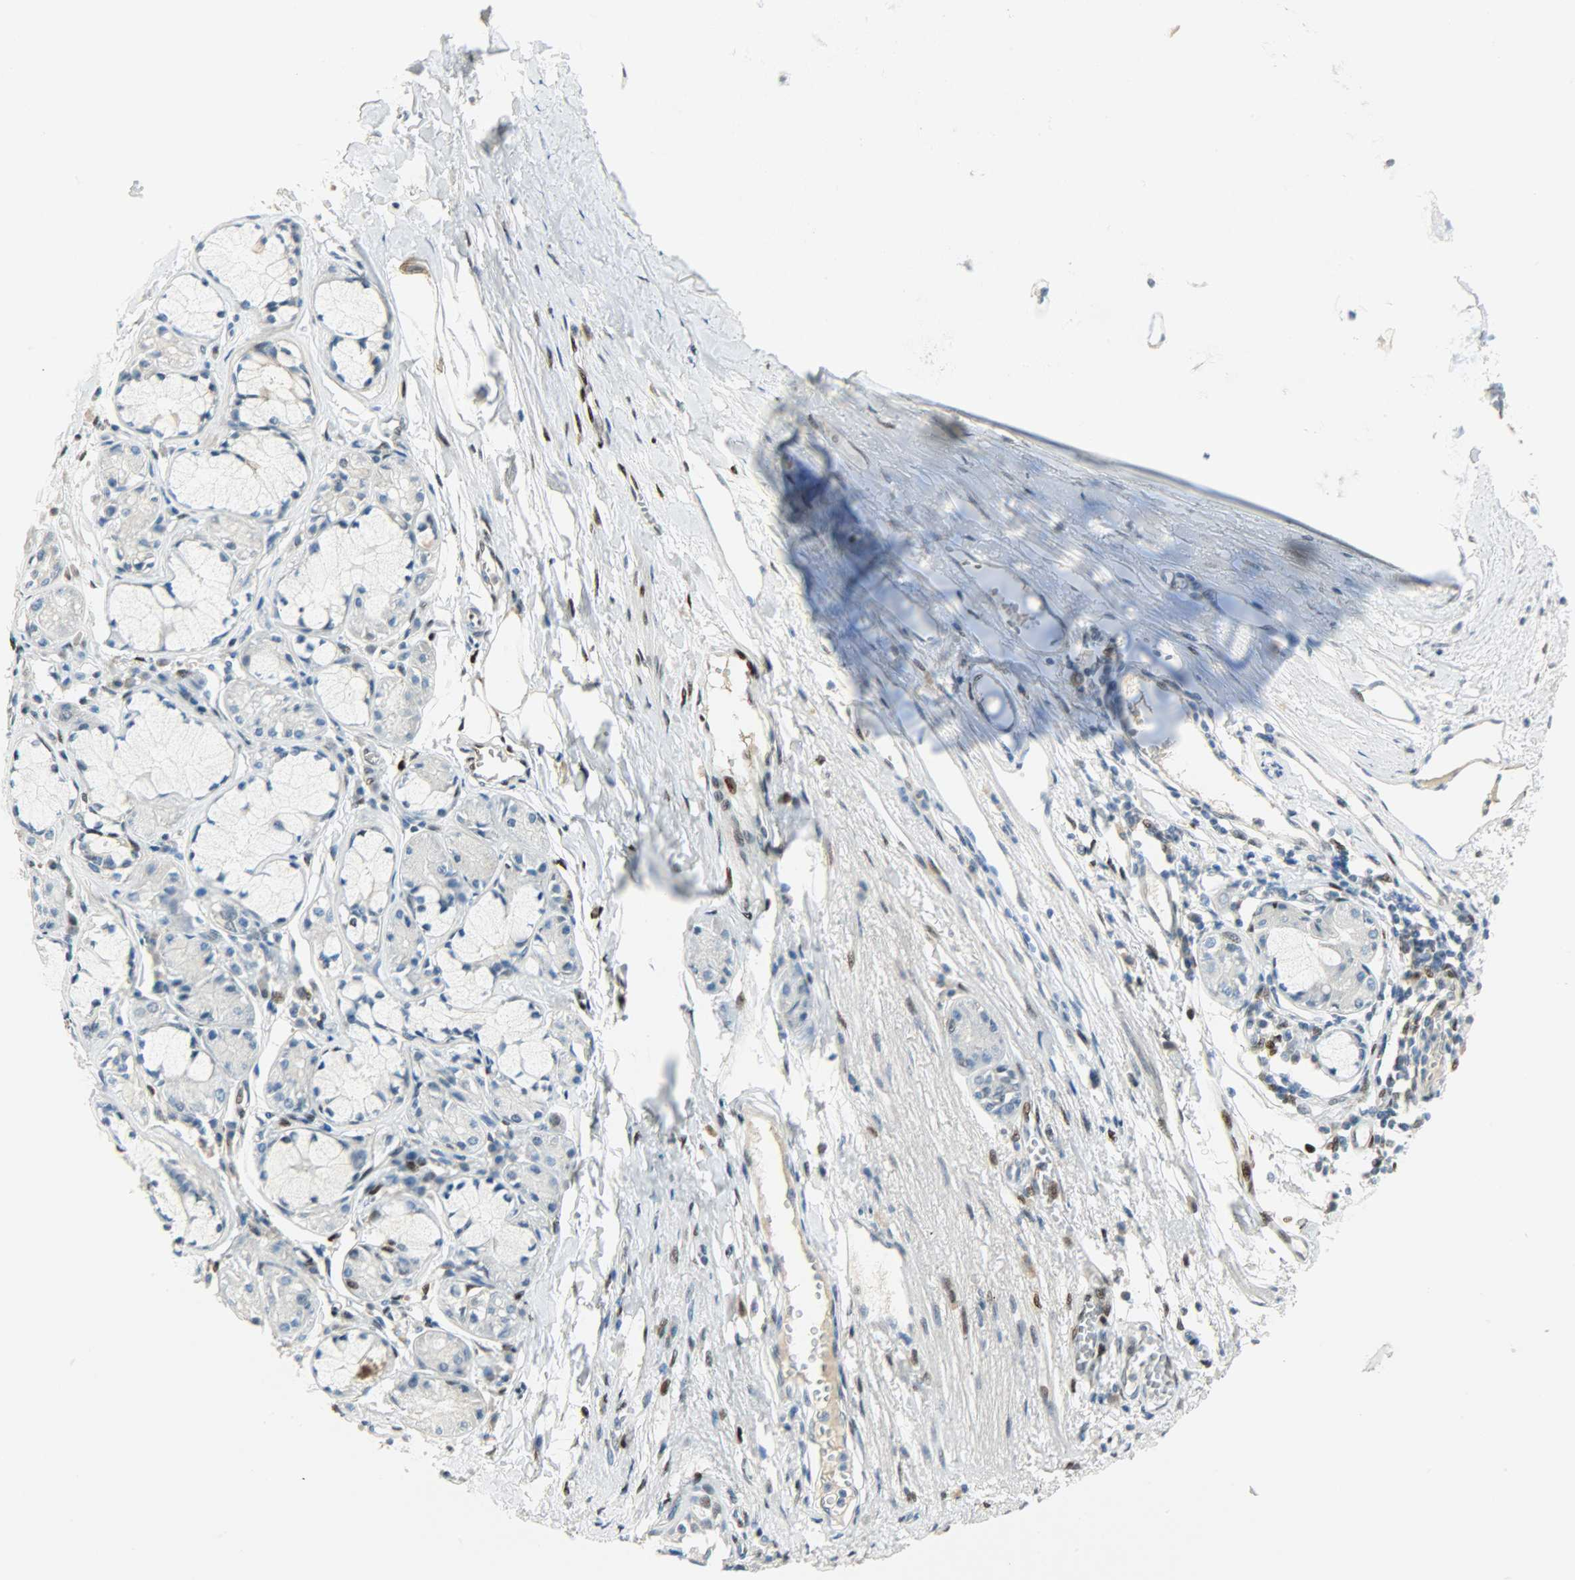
{"staining": {"intensity": "strong", "quantity": ">75%", "location": "nuclear"}, "tissue": "bronchus", "cell_type": "Respiratory epithelial cells", "image_type": "normal", "snomed": [{"axis": "morphology", "description": "Normal tissue, NOS"}, {"axis": "topography", "description": "Bronchus"}, {"axis": "topography", "description": "Lung"}], "caption": "IHC staining of normal bronchus, which displays high levels of strong nuclear positivity in about >75% of respiratory epithelial cells indicating strong nuclear protein positivity. The staining was performed using DAB (brown) for protein detection and nuclei were counterstained in hematoxylin (blue).", "gene": "JUNB", "patient": {"sex": "female", "age": 56}}